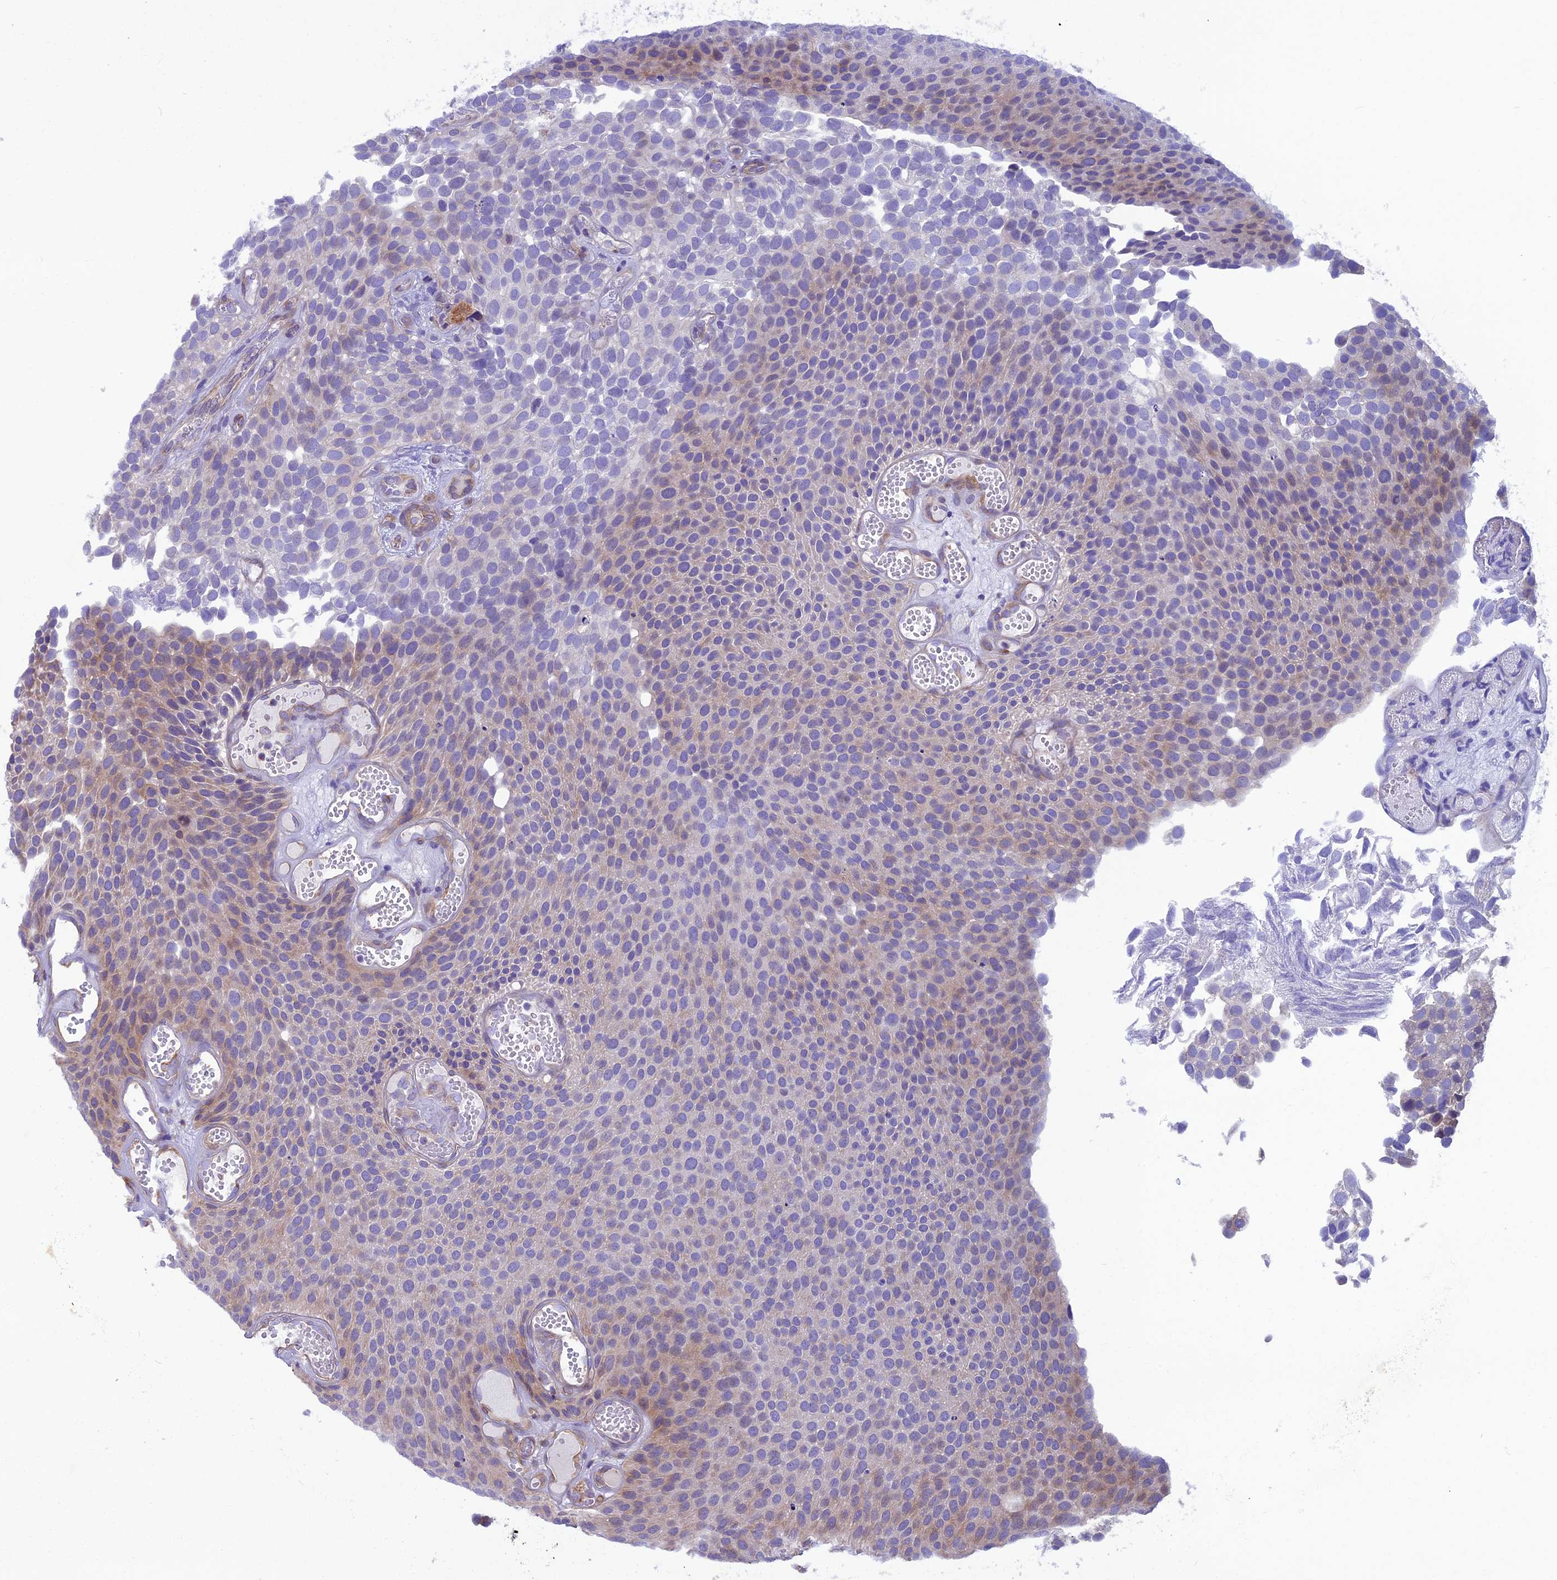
{"staining": {"intensity": "weak", "quantity": "25%-75%", "location": "cytoplasmic/membranous"}, "tissue": "urothelial cancer", "cell_type": "Tumor cells", "image_type": "cancer", "snomed": [{"axis": "morphology", "description": "Urothelial carcinoma, Low grade"}, {"axis": "topography", "description": "Urinary bladder"}], "caption": "IHC (DAB) staining of urothelial cancer exhibits weak cytoplasmic/membranous protein expression in about 25%-75% of tumor cells. The protein of interest is shown in brown color, while the nuclei are stained blue.", "gene": "ANO3", "patient": {"sex": "male", "age": 89}}